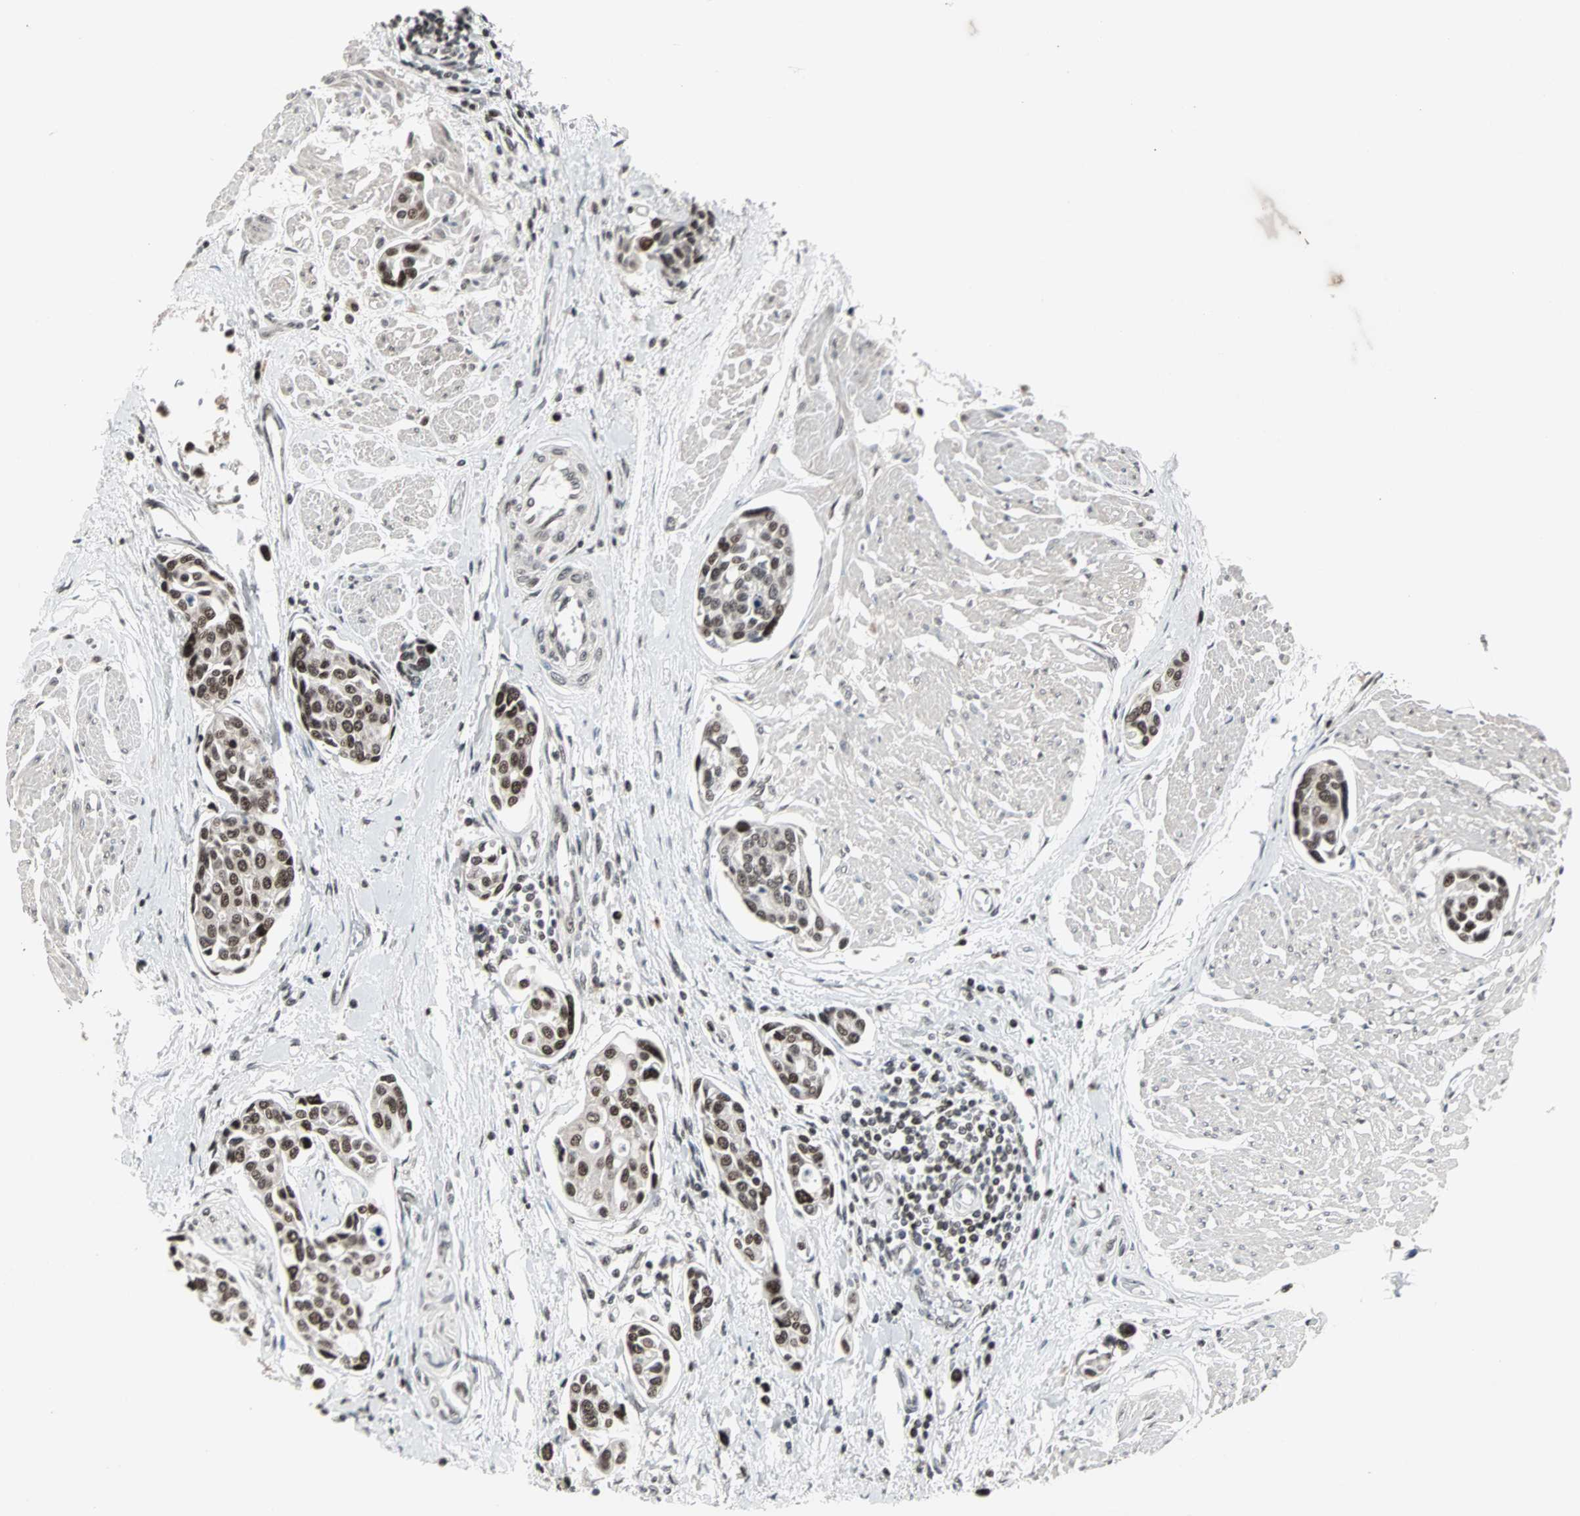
{"staining": {"intensity": "strong", "quantity": ">75%", "location": "nuclear"}, "tissue": "urothelial cancer", "cell_type": "Tumor cells", "image_type": "cancer", "snomed": [{"axis": "morphology", "description": "Urothelial carcinoma, High grade"}, {"axis": "topography", "description": "Urinary bladder"}], "caption": "A high amount of strong nuclear positivity is appreciated in approximately >75% of tumor cells in urothelial carcinoma (high-grade) tissue. (Stains: DAB (3,3'-diaminobenzidine) in brown, nuclei in blue, Microscopy: brightfield microscopy at high magnification).", "gene": "PNKP", "patient": {"sex": "male", "age": 78}}